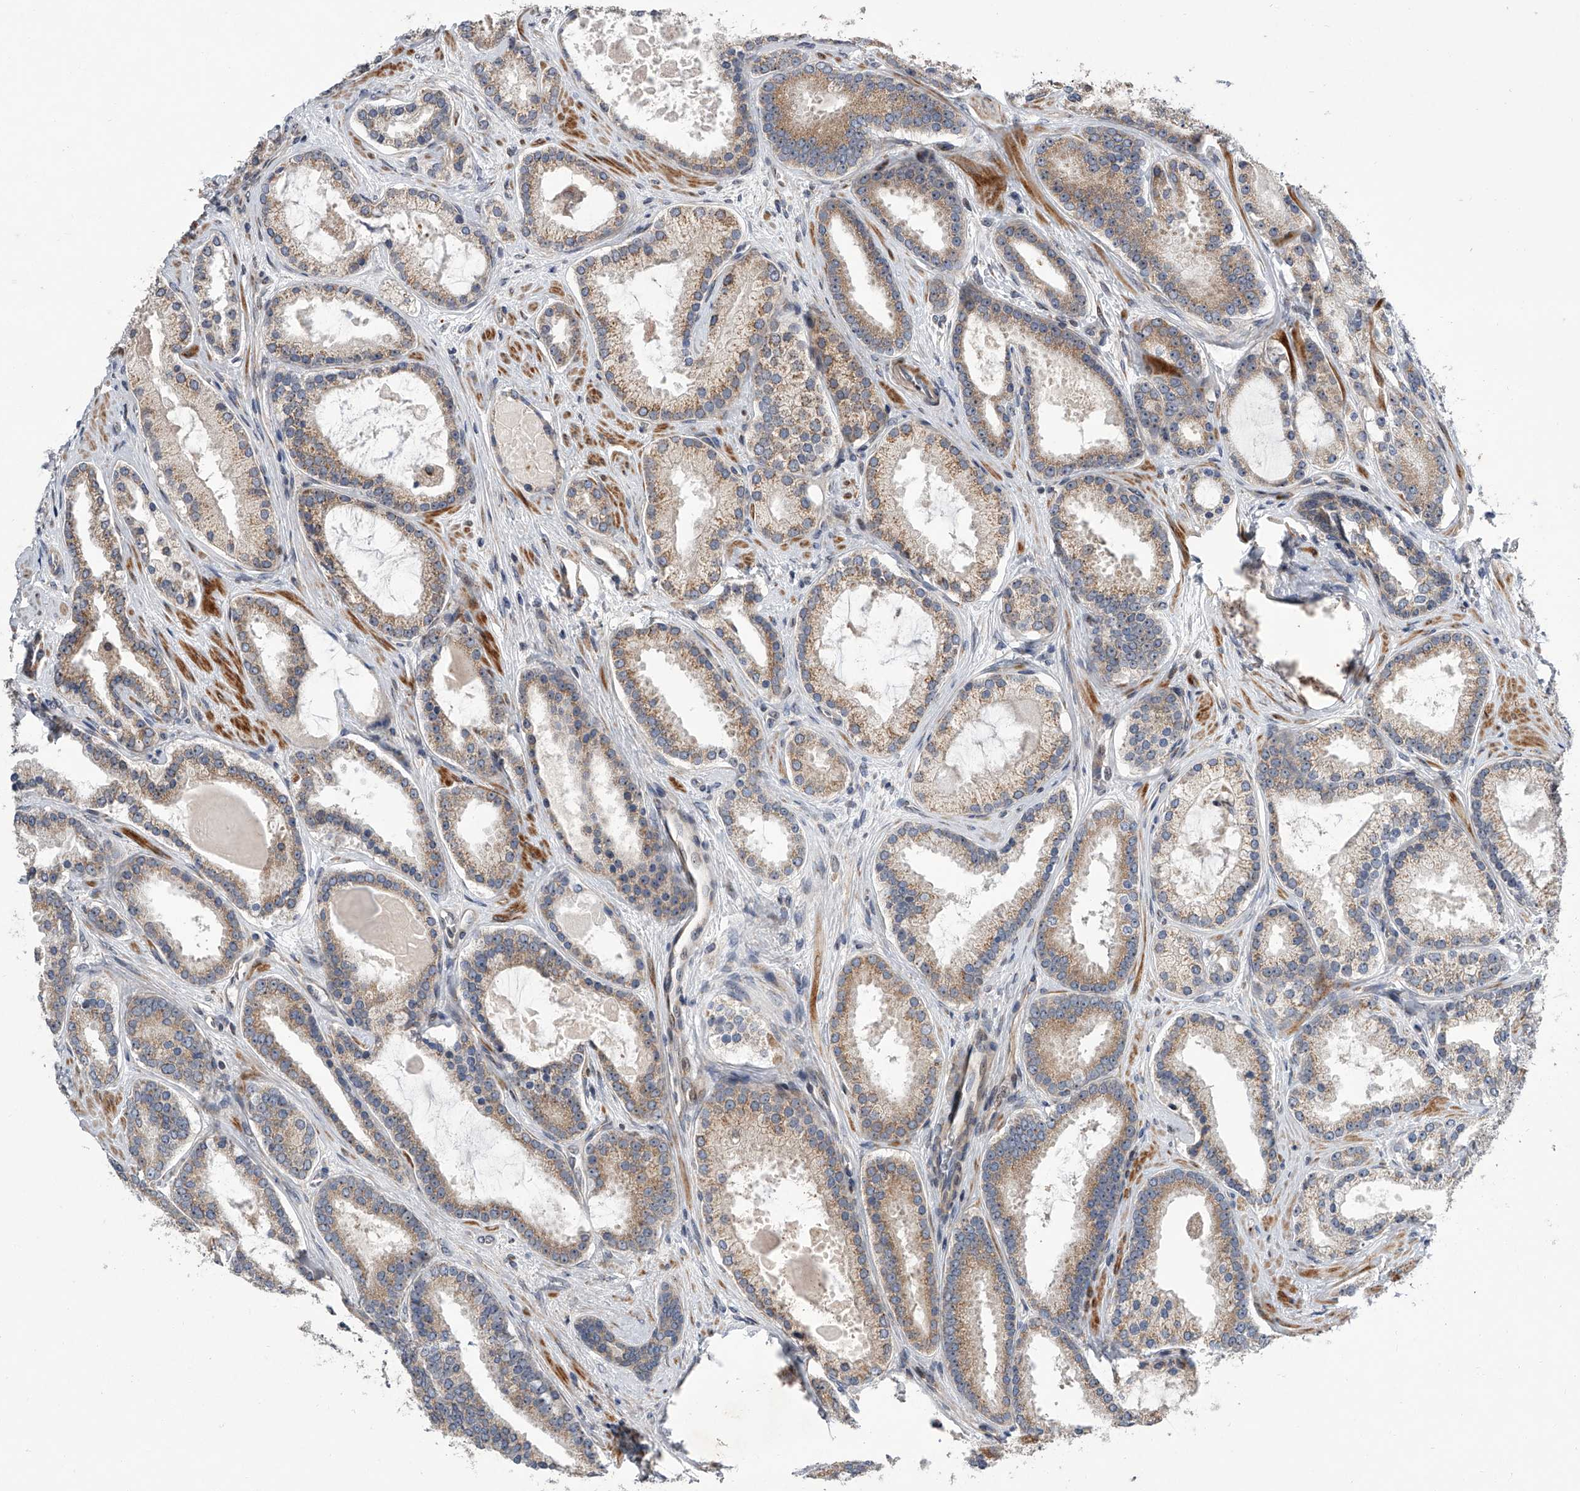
{"staining": {"intensity": "weak", "quantity": ">75%", "location": "cytoplasmic/membranous"}, "tissue": "prostate cancer", "cell_type": "Tumor cells", "image_type": "cancer", "snomed": [{"axis": "morphology", "description": "Adenocarcinoma, High grade"}, {"axis": "topography", "description": "Prostate"}], "caption": "Immunohistochemical staining of adenocarcinoma (high-grade) (prostate) exhibits weak cytoplasmic/membranous protein positivity in approximately >75% of tumor cells.", "gene": "DLGAP2", "patient": {"sex": "male", "age": 60}}